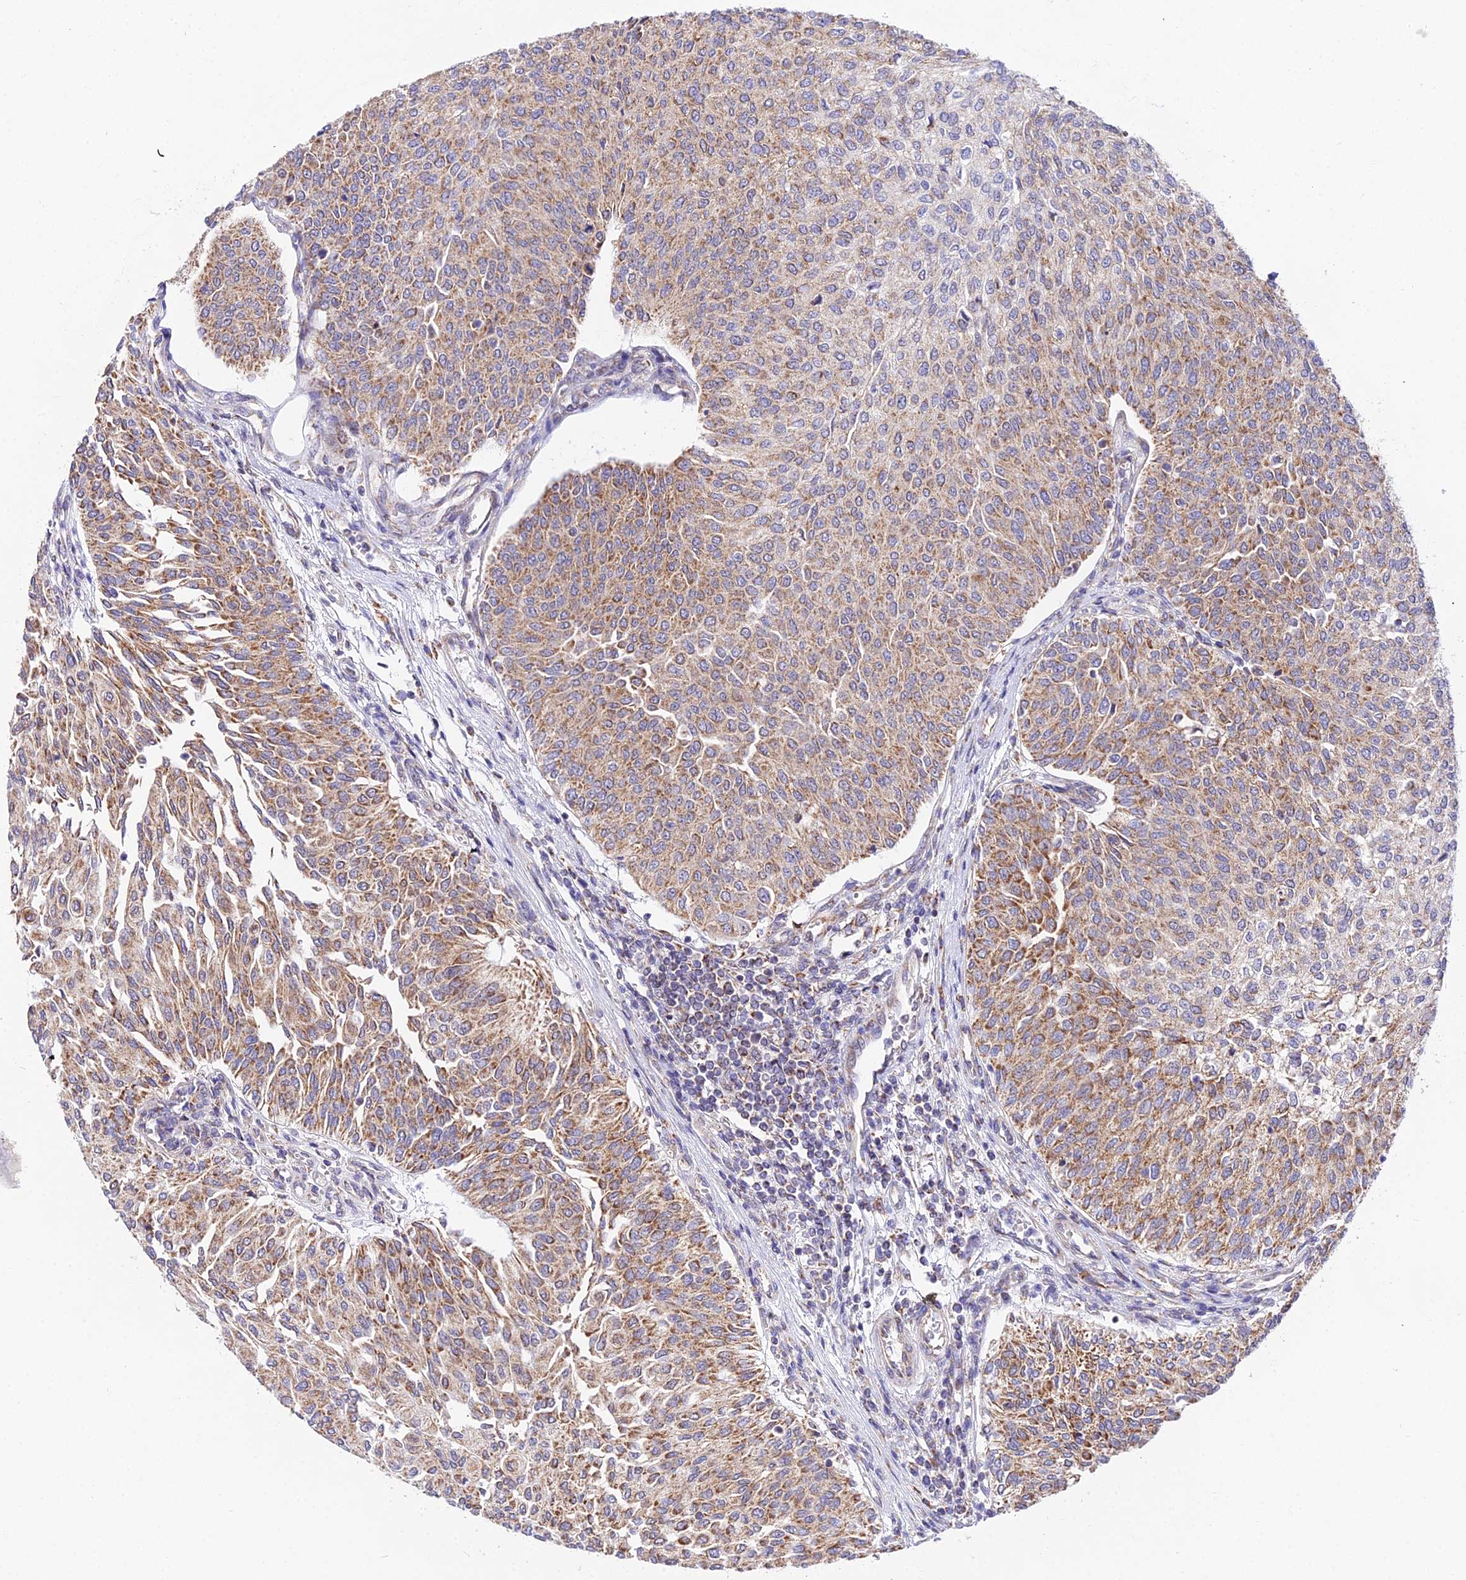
{"staining": {"intensity": "moderate", "quantity": ">75%", "location": "cytoplasmic/membranous"}, "tissue": "urothelial cancer", "cell_type": "Tumor cells", "image_type": "cancer", "snomed": [{"axis": "morphology", "description": "Urothelial carcinoma, High grade"}, {"axis": "topography", "description": "Urinary bladder"}], "caption": "DAB immunohistochemical staining of urothelial cancer demonstrates moderate cytoplasmic/membranous protein expression in approximately >75% of tumor cells. (Stains: DAB in brown, nuclei in blue, Microscopy: brightfield microscopy at high magnification).", "gene": "ATP5PB", "patient": {"sex": "female", "age": 79}}